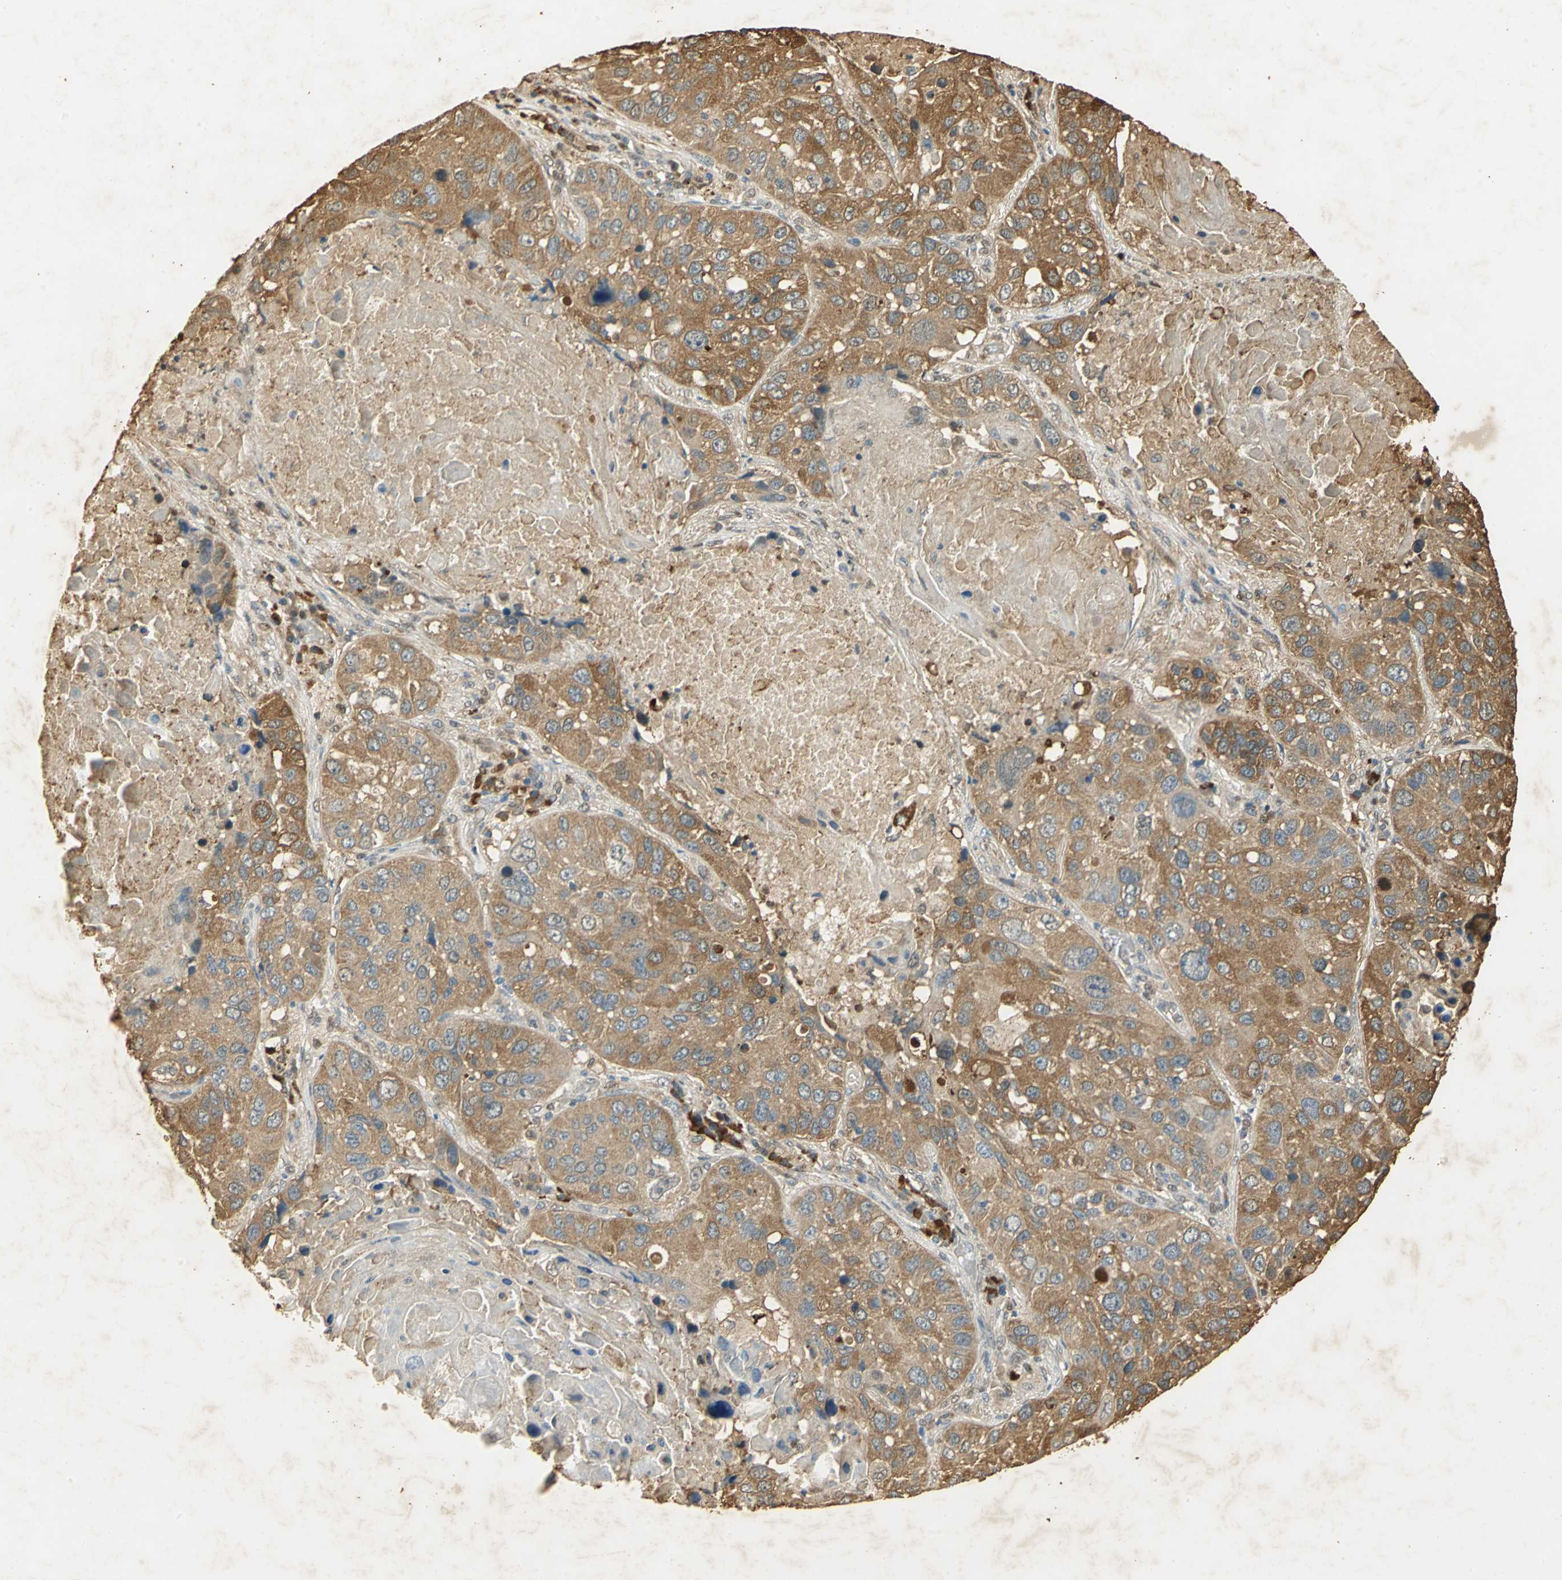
{"staining": {"intensity": "moderate", "quantity": ">75%", "location": "cytoplasmic/membranous"}, "tissue": "lung cancer", "cell_type": "Tumor cells", "image_type": "cancer", "snomed": [{"axis": "morphology", "description": "Squamous cell carcinoma, NOS"}, {"axis": "topography", "description": "Lung"}], "caption": "Human lung cancer (squamous cell carcinoma) stained for a protein (brown) demonstrates moderate cytoplasmic/membranous positive staining in about >75% of tumor cells.", "gene": "GAPDH", "patient": {"sex": "male", "age": 57}}